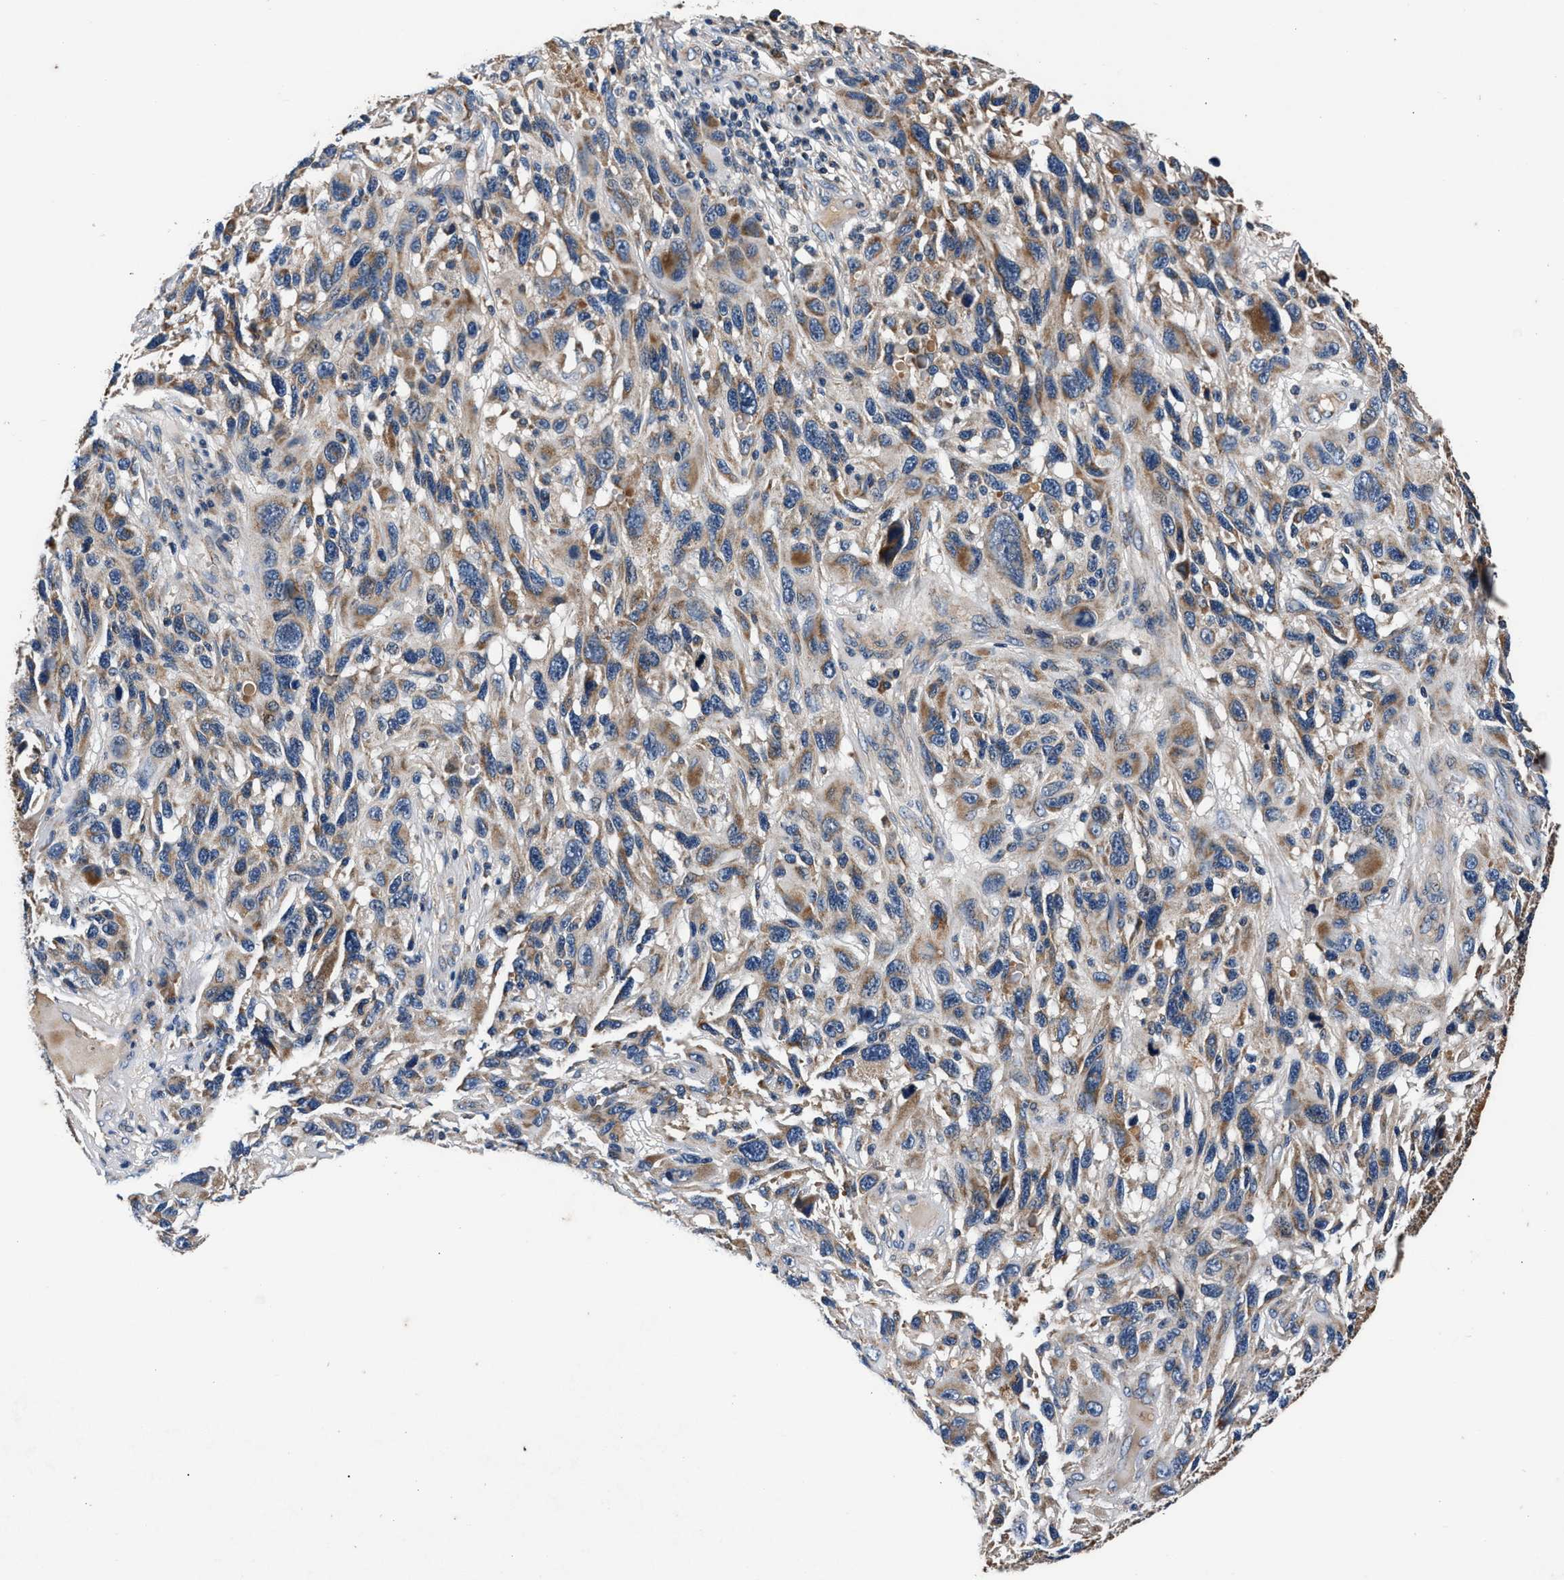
{"staining": {"intensity": "moderate", "quantity": "25%-75%", "location": "cytoplasmic/membranous"}, "tissue": "melanoma", "cell_type": "Tumor cells", "image_type": "cancer", "snomed": [{"axis": "morphology", "description": "Malignant melanoma, NOS"}, {"axis": "topography", "description": "Skin"}], "caption": "The immunohistochemical stain highlights moderate cytoplasmic/membranous staining in tumor cells of malignant melanoma tissue.", "gene": "IMMT", "patient": {"sex": "male", "age": 53}}